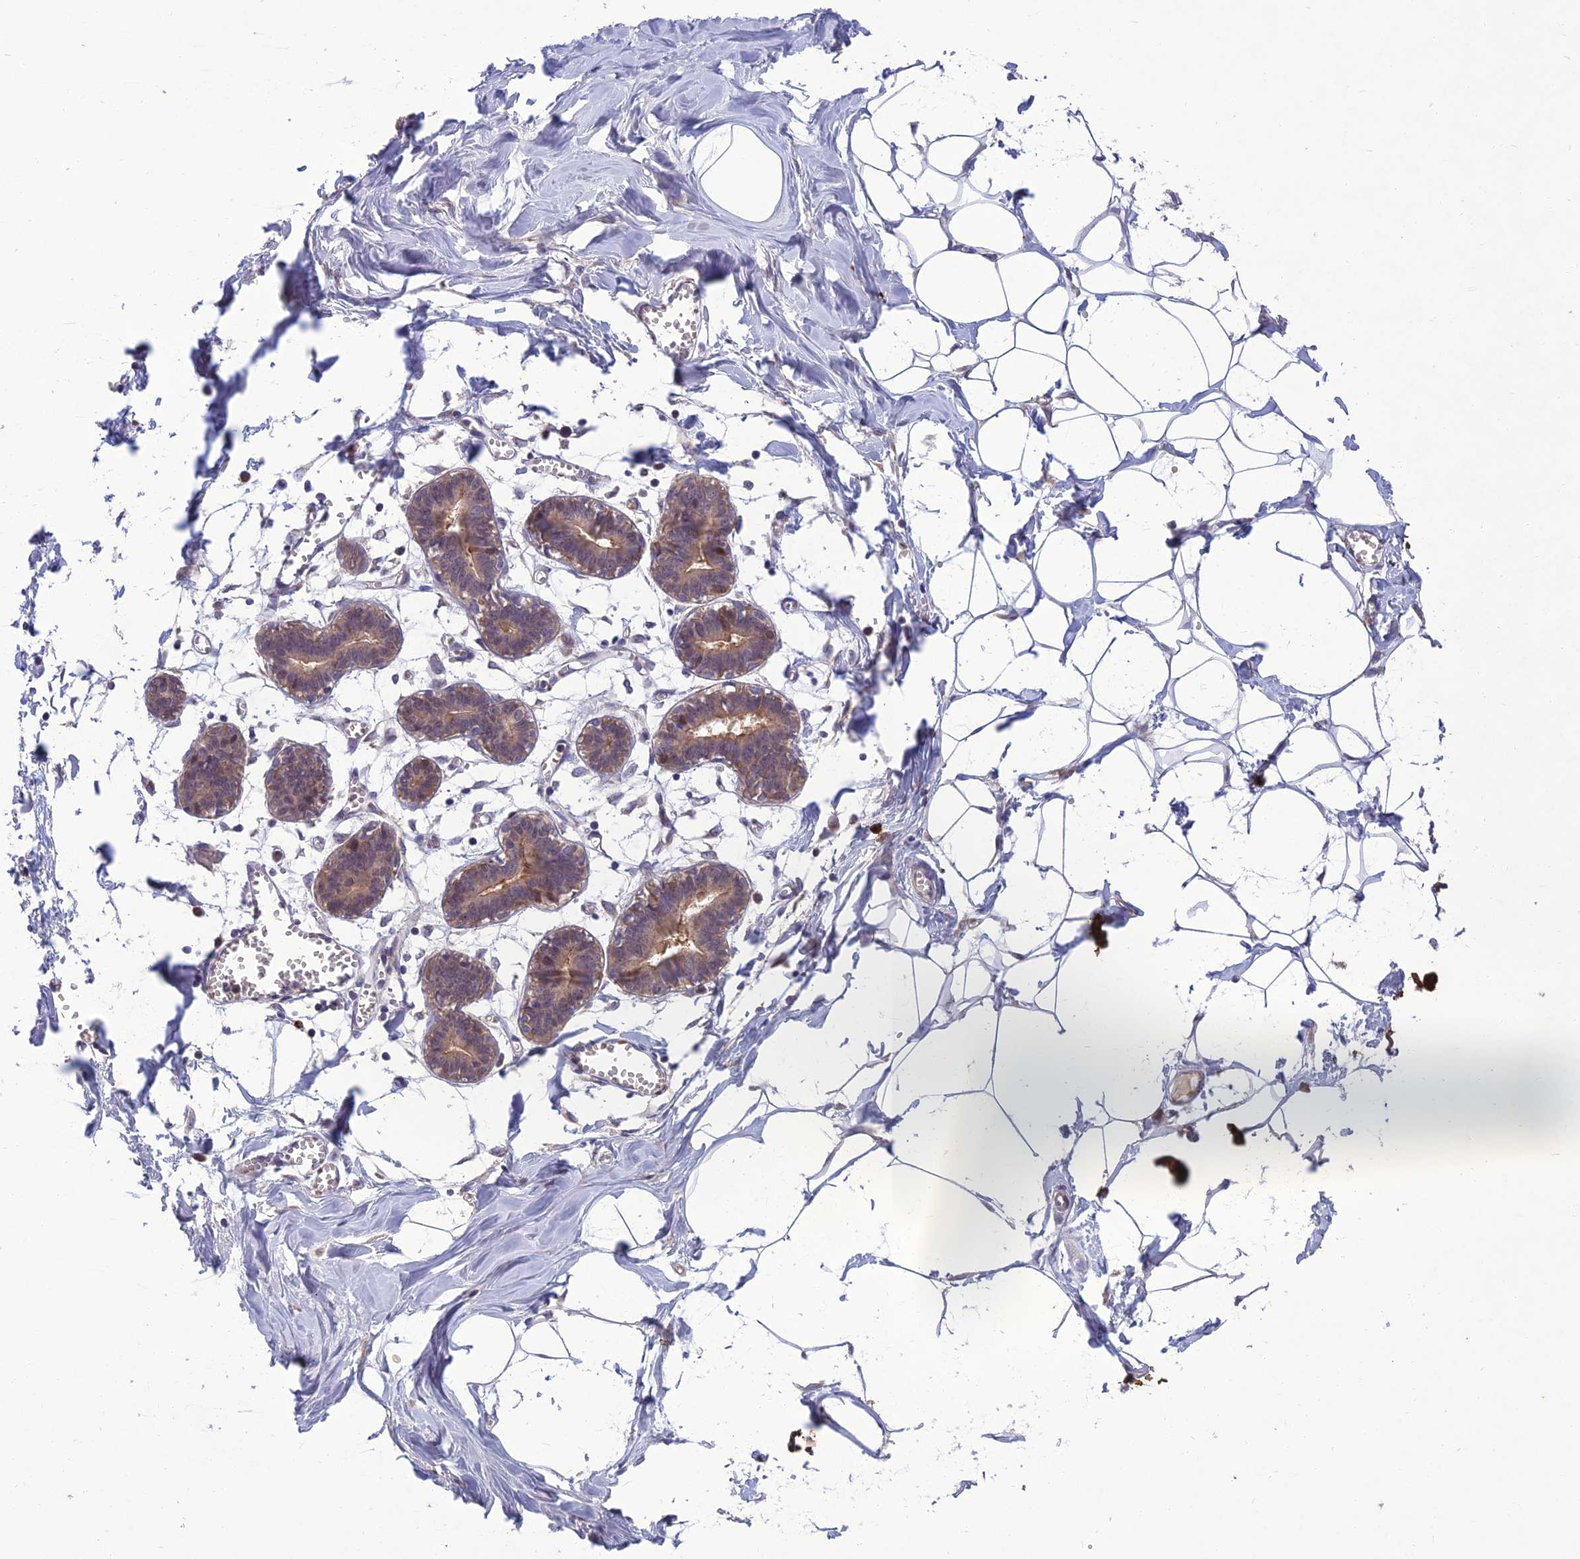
{"staining": {"intensity": "negative", "quantity": "none", "location": "none"}, "tissue": "breast", "cell_type": "Adipocytes", "image_type": "normal", "snomed": [{"axis": "morphology", "description": "Normal tissue, NOS"}, {"axis": "topography", "description": "Breast"}], "caption": "DAB (3,3'-diaminobenzidine) immunohistochemical staining of benign human breast exhibits no significant expression in adipocytes. The staining was performed using DAB to visualize the protein expression in brown, while the nuclei were stained in blue with hematoxylin (Magnification: 20x).", "gene": "GIPC1", "patient": {"sex": "female", "age": 27}}